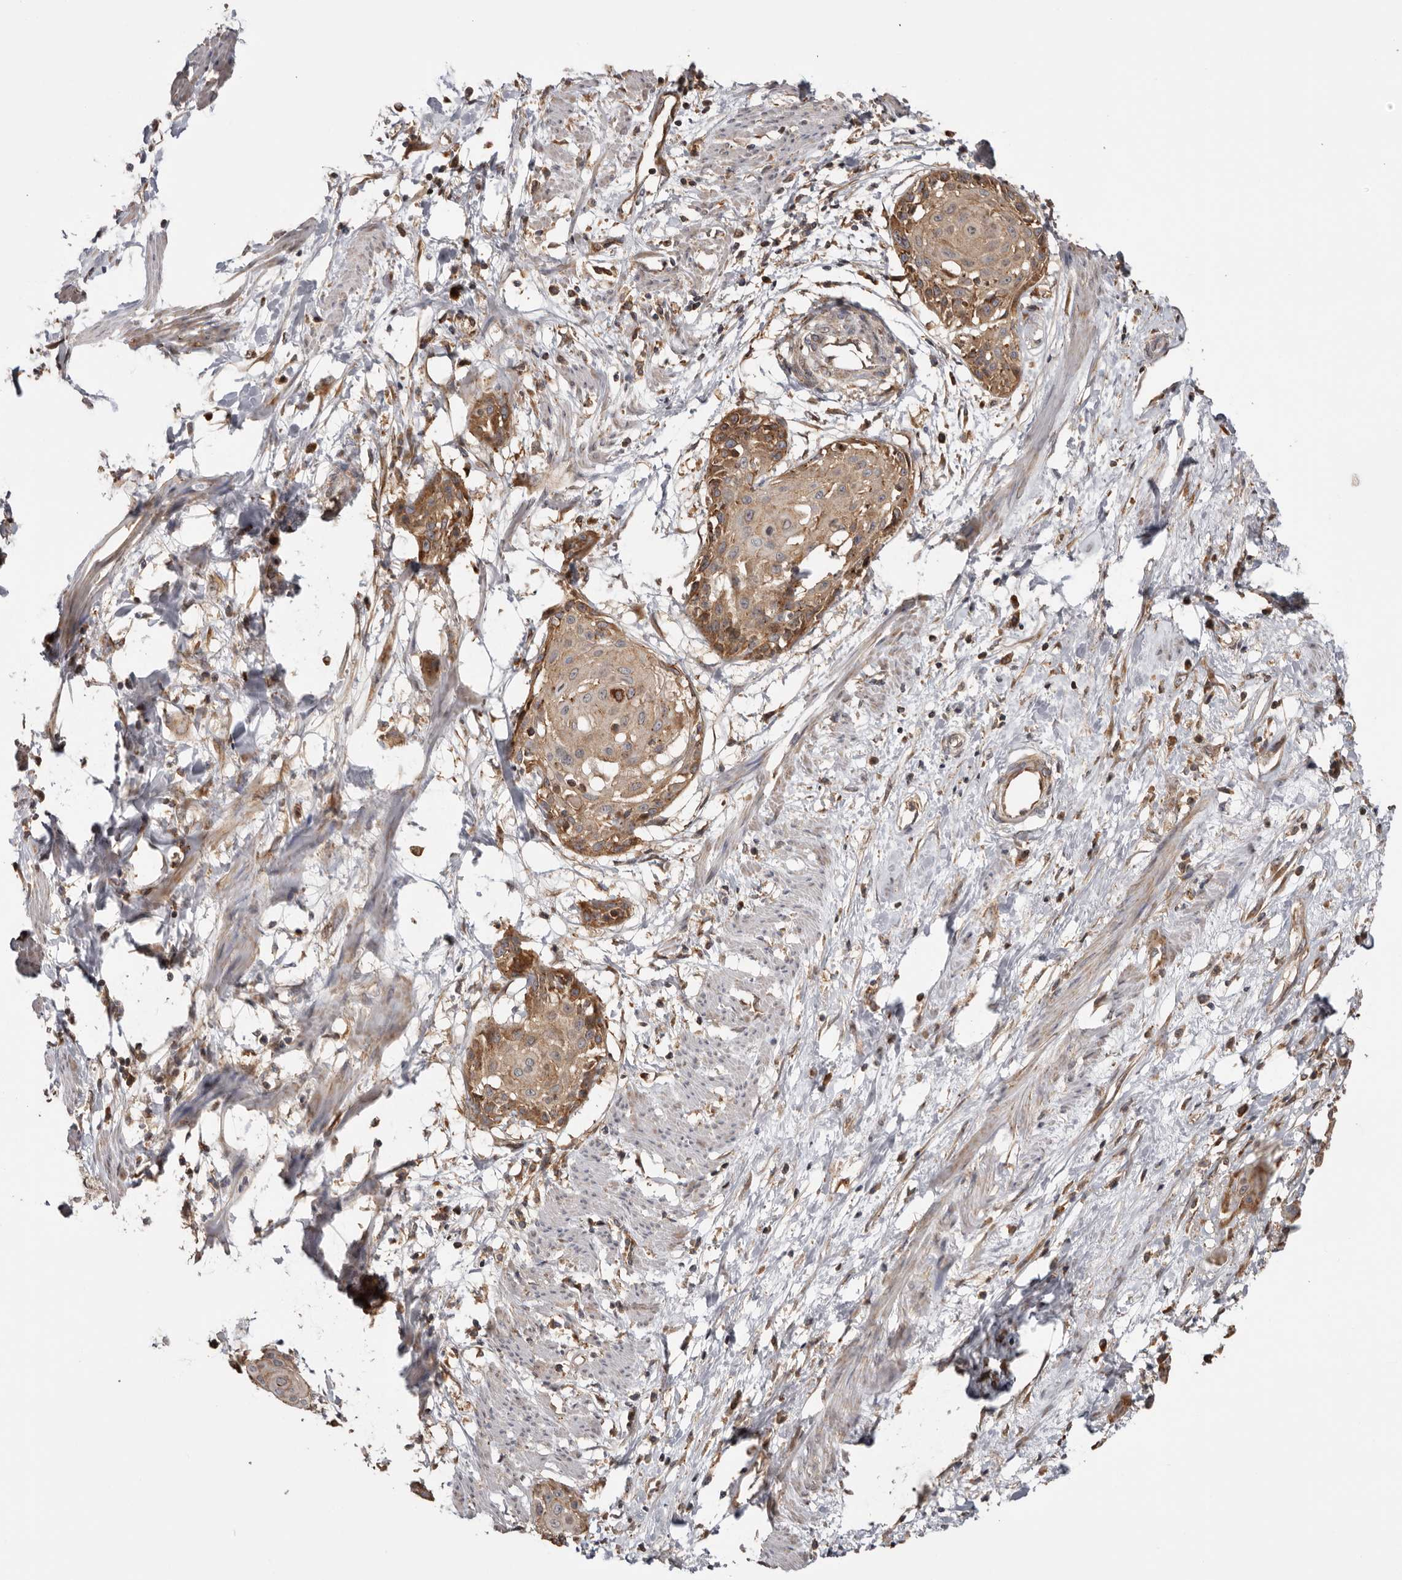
{"staining": {"intensity": "moderate", "quantity": ">75%", "location": "cytoplasmic/membranous"}, "tissue": "cervical cancer", "cell_type": "Tumor cells", "image_type": "cancer", "snomed": [{"axis": "morphology", "description": "Squamous cell carcinoma, NOS"}, {"axis": "topography", "description": "Cervix"}], "caption": "Moderate cytoplasmic/membranous protein staining is identified in about >75% of tumor cells in squamous cell carcinoma (cervical).", "gene": "TMUB1", "patient": {"sex": "female", "age": 57}}